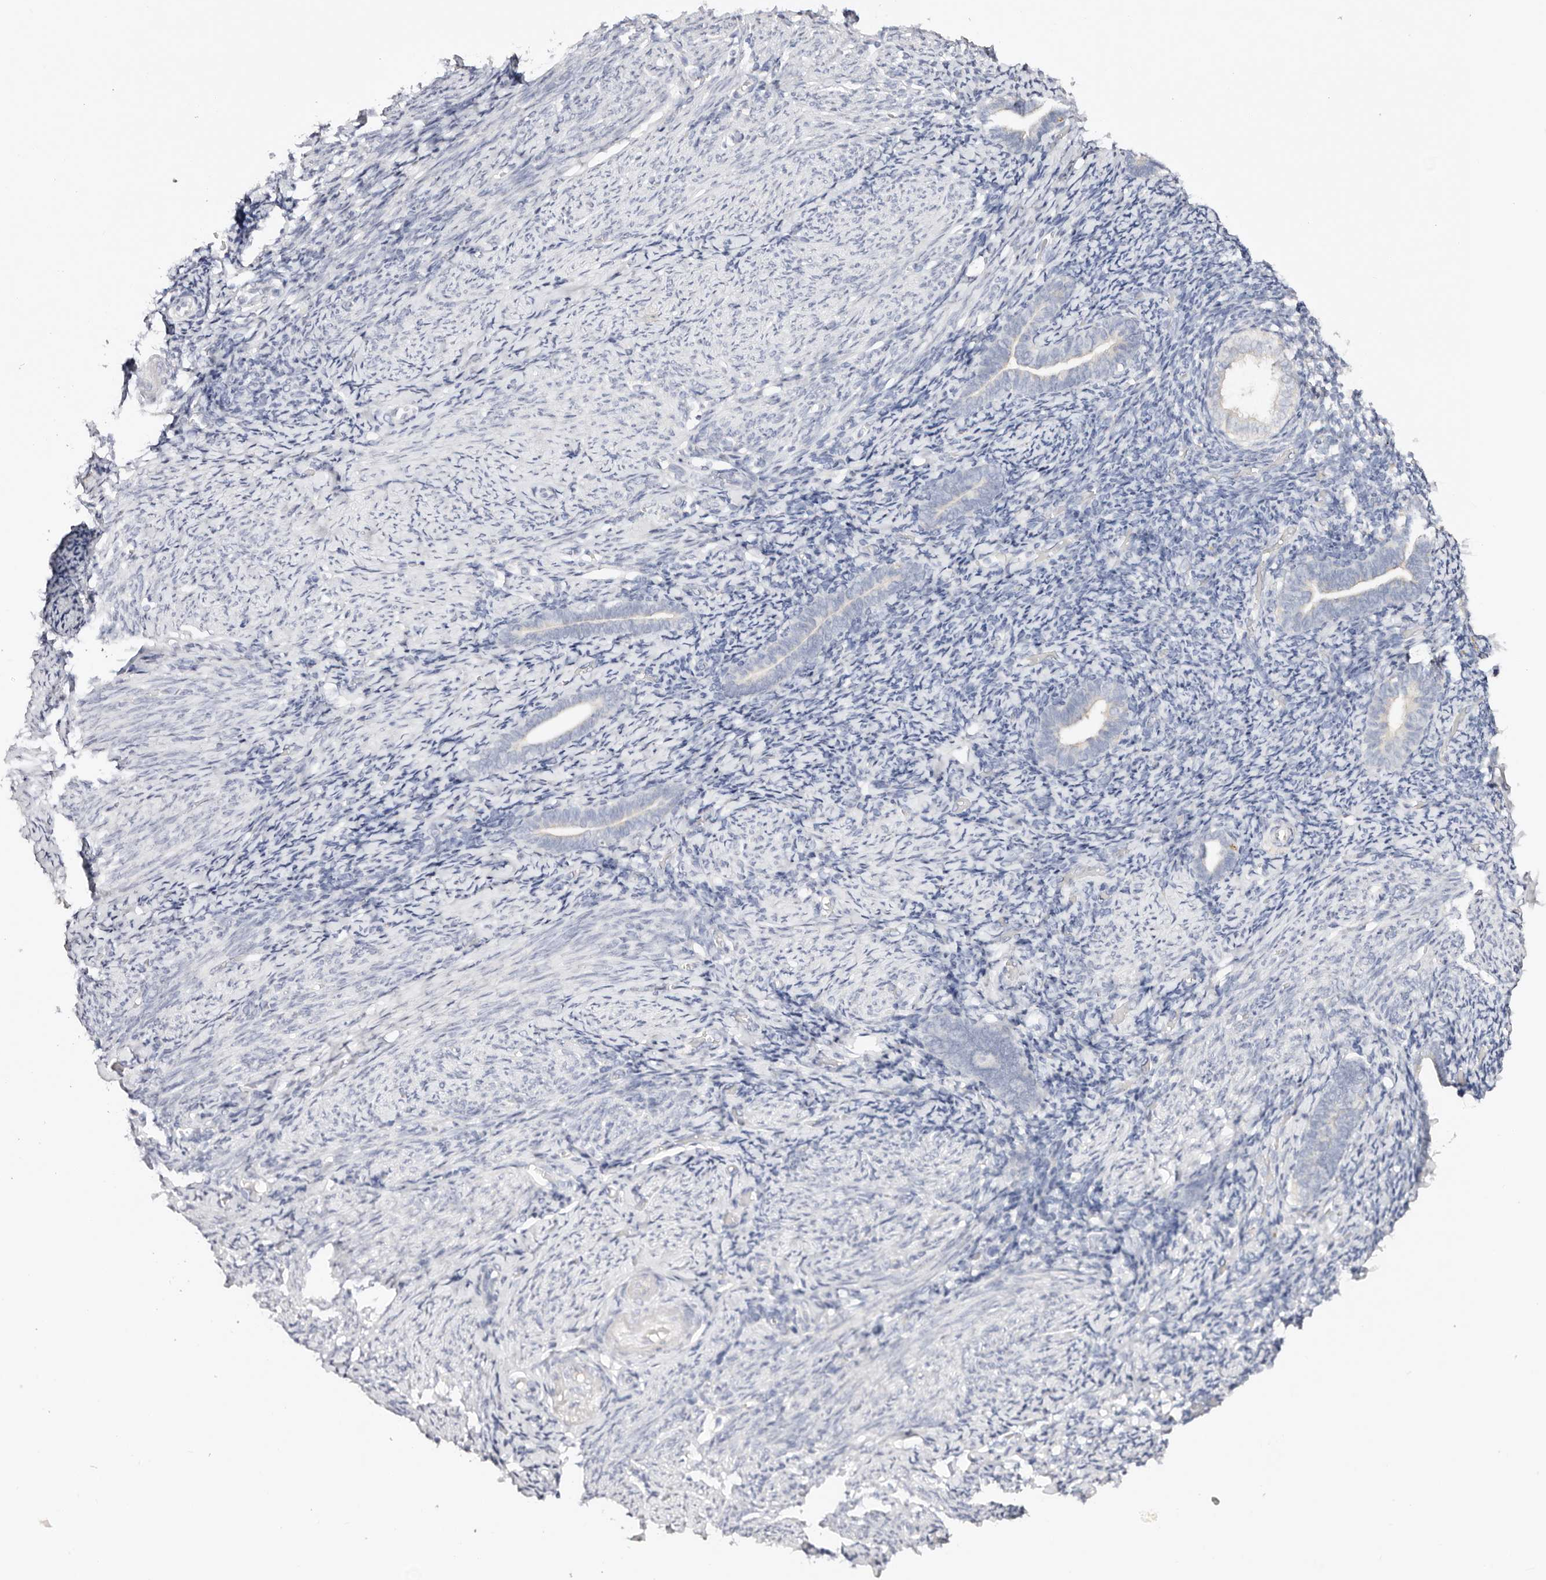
{"staining": {"intensity": "negative", "quantity": "none", "location": "none"}, "tissue": "endometrium", "cell_type": "Cells in endometrial stroma", "image_type": "normal", "snomed": [{"axis": "morphology", "description": "Normal tissue, NOS"}, {"axis": "topography", "description": "Endometrium"}], "caption": "Photomicrograph shows no protein staining in cells in endometrial stroma of normal endometrium.", "gene": "DNASE1", "patient": {"sex": "female", "age": 51}}